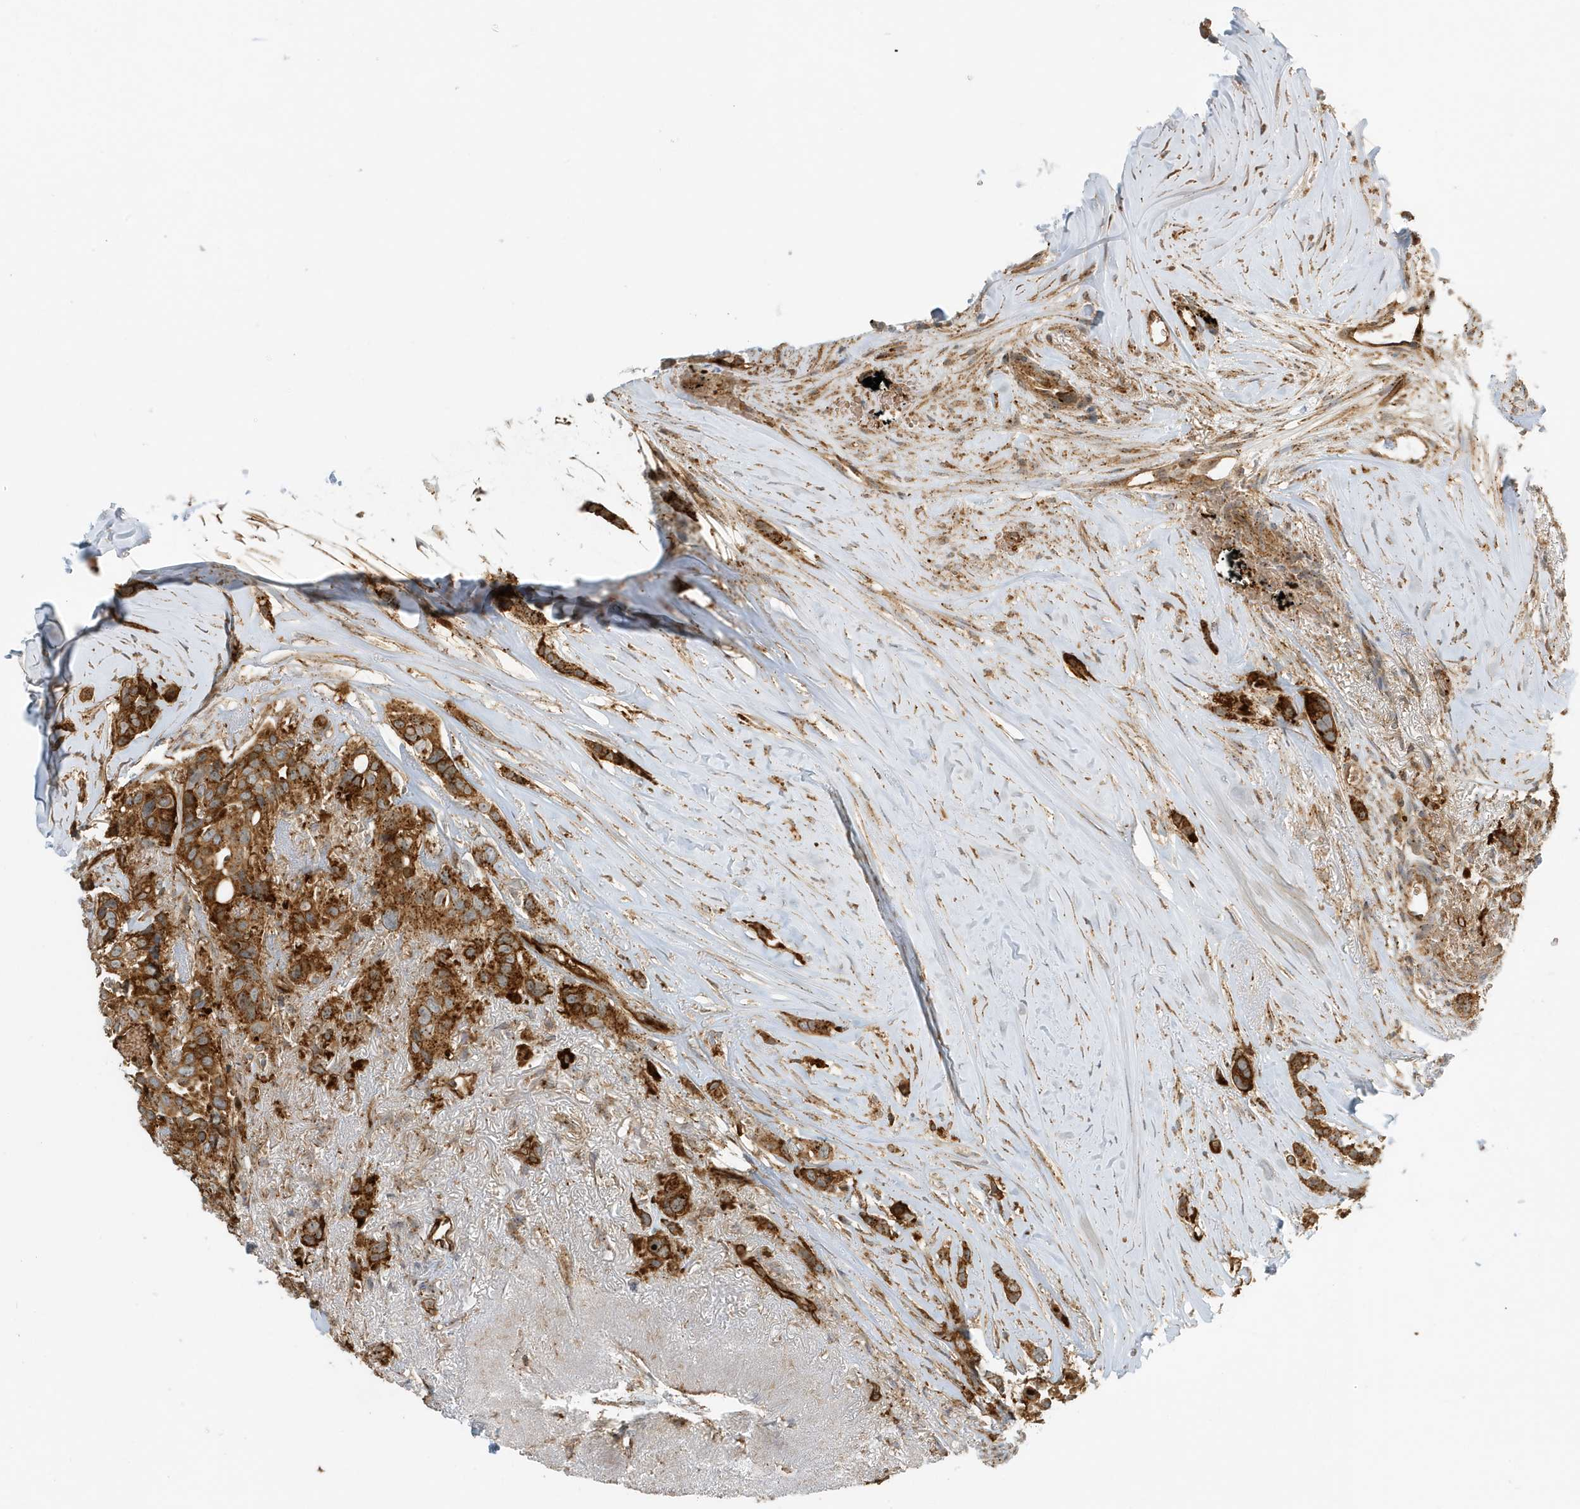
{"staining": {"intensity": "strong", "quantity": ">75%", "location": "cytoplasmic/membranous"}, "tissue": "breast cancer", "cell_type": "Tumor cells", "image_type": "cancer", "snomed": [{"axis": "morphology", "description": "Lobular carcinoma"}, {"axis": "topography", "description": "Breast"}], "caption": "Tumor cells display high levels of strong cytoplasmic/membranous staining in about >75% of cells in human breast cancer (lobular carcinoma).", "gene": "FYCO1", "patient": {"sex": "female", "age": 51}}